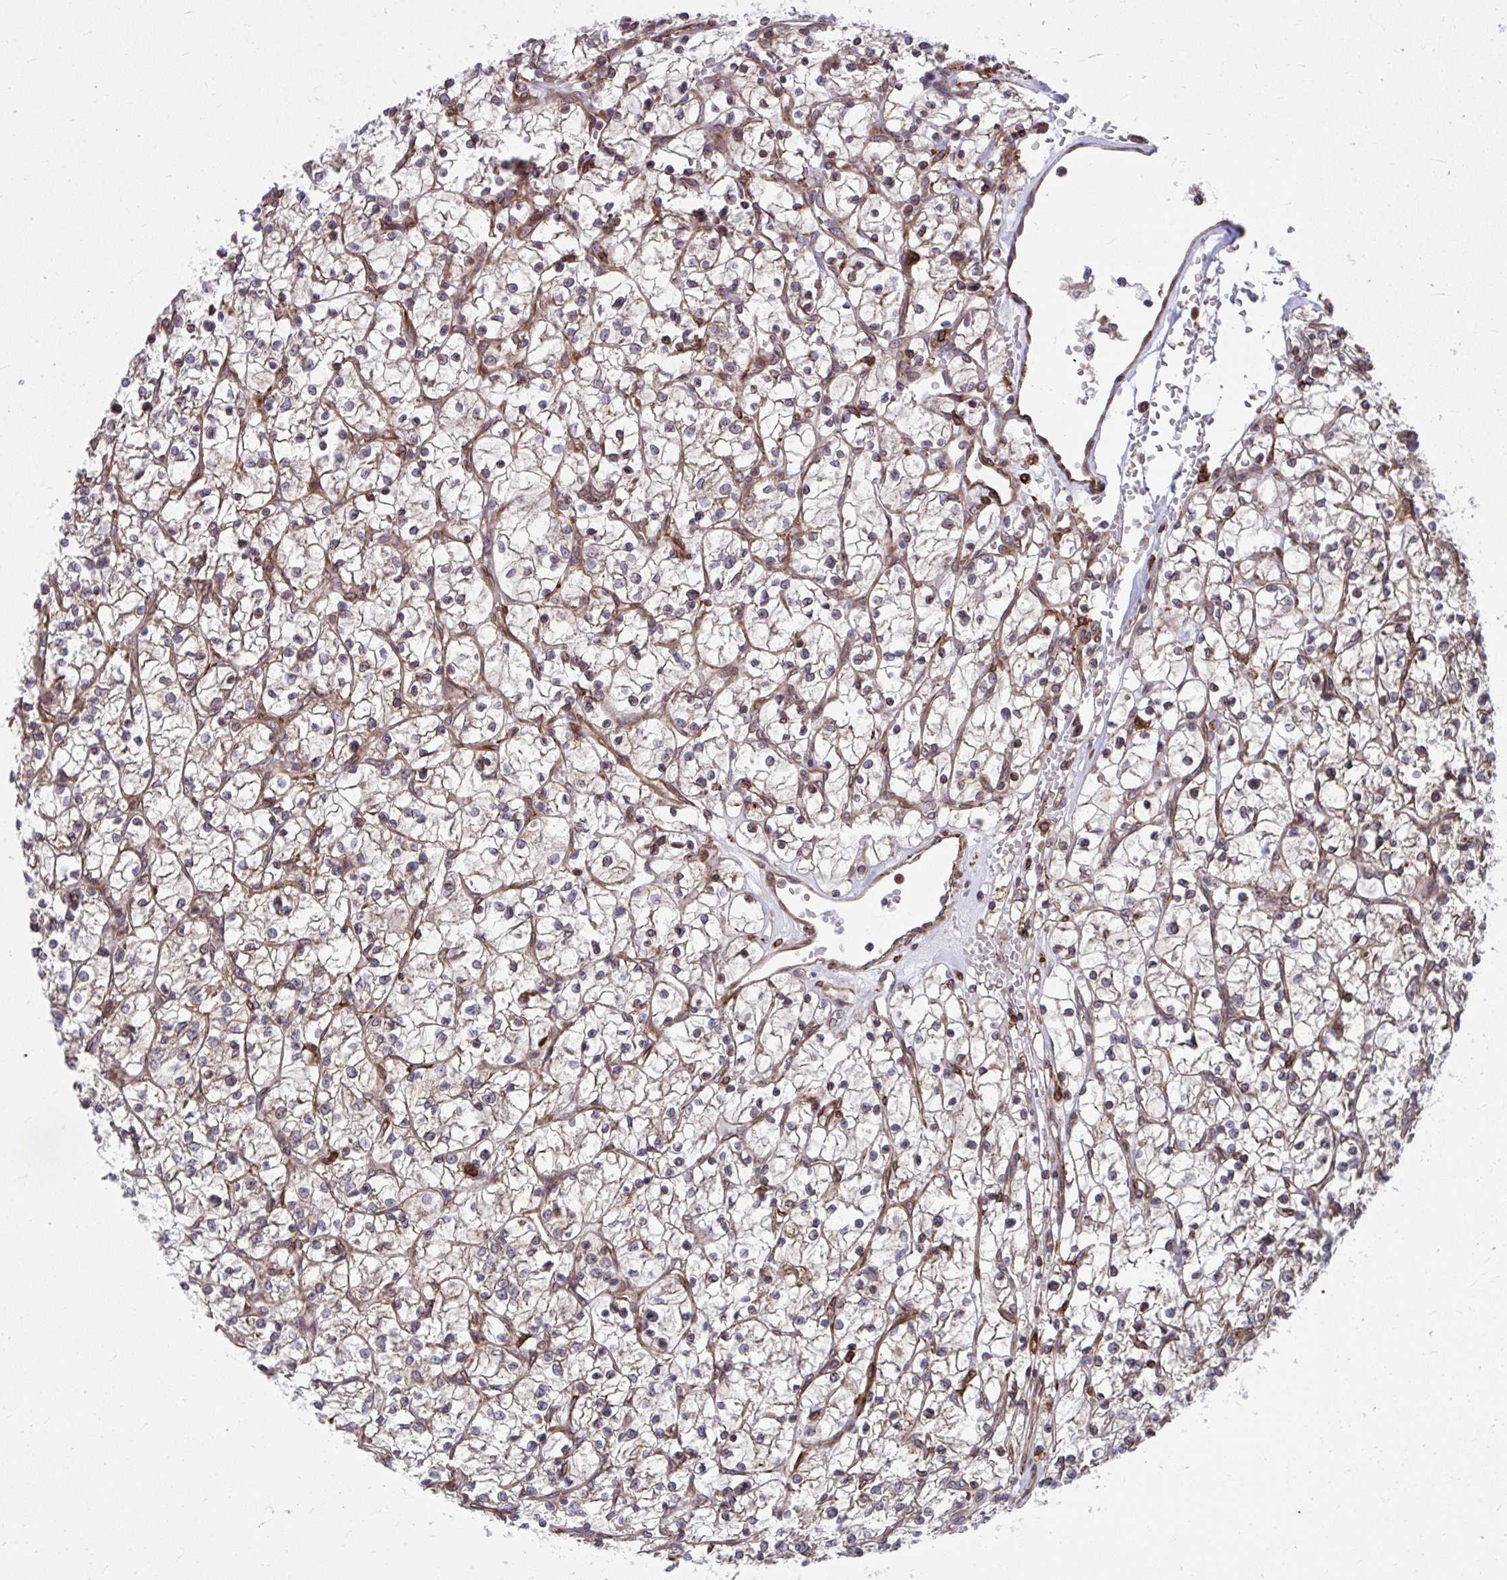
{"staining": {"intensity": "weak", "quantity": "25%-75%", "location": "cytoplasmic/membranous"}, "tissue": "renal cancer", "cell_type": "Tumor cells", "image_type": "cancer", "snomed": [{"axis": "morphology", "description": "Adenocarcinoma, NOS"}, {"axis": "topography", "description": "Kidney"}], "caption": "IHC staining of renal cancer, which exhibits low levels of weak cytoplasmic/membranous expression in approximately 25%-75% of tumor cells indicating weak cytoplasmic/membranous protein positivity. The staining was performed using DAB (3,3'-diaminobenzidine) (brown) for protein detection and nuclei were counterstained in hematoxylin (blue).", "gene": "STIM2", "patient": {"sex": "female", "age": 64}}